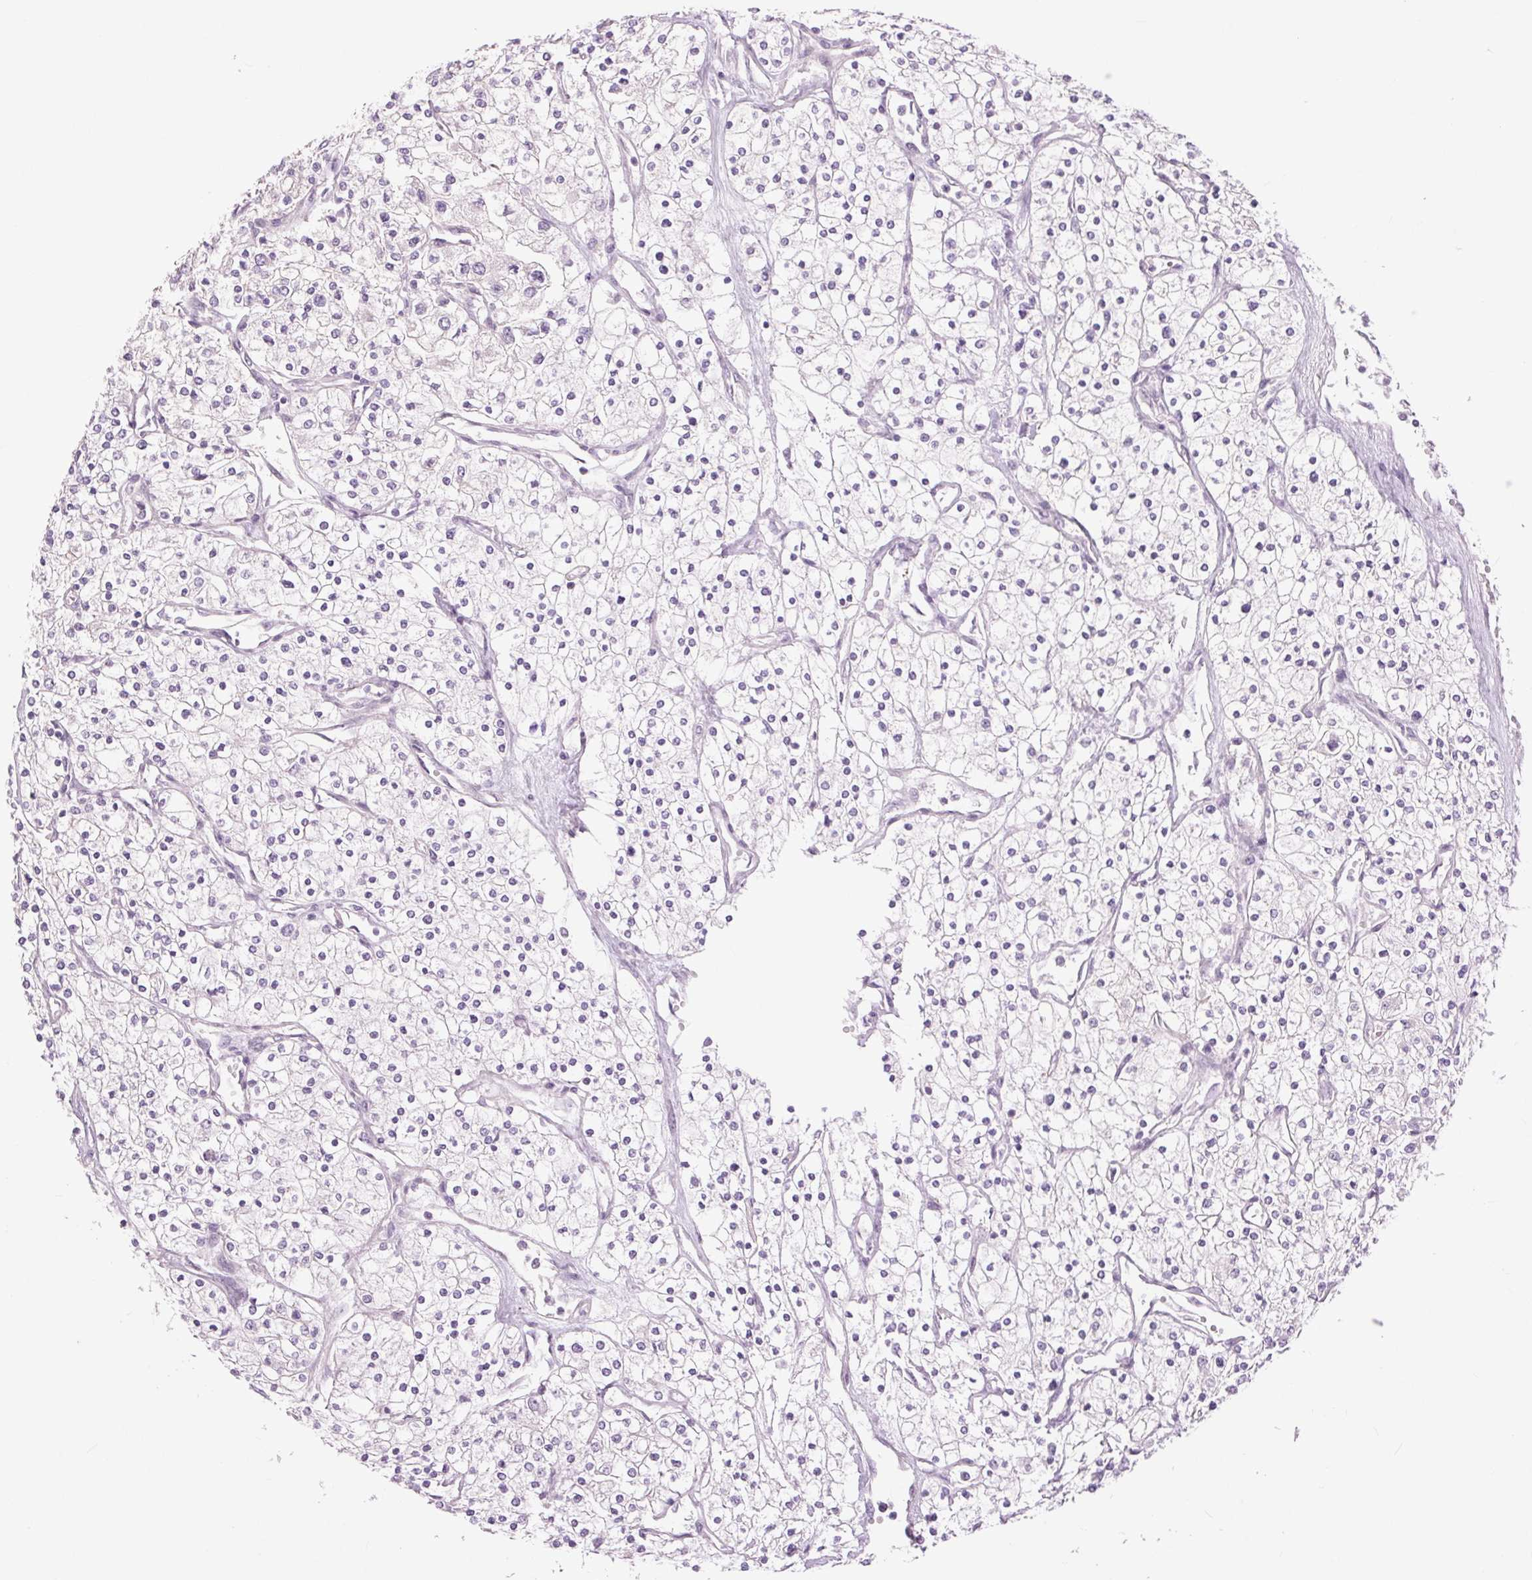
{"staining": {"intensity": "negative", "quantity": "none", "location": "none"}, "tissue": "renal cancer", "cell_type": "Tumor cells", "image_type": "cancer", "snomed": [{"axis": "morphology", "description": "Adenocarcinoma, NOS"}, {"axis": "topography", "description": "Kidney"}], "caption": "The immunohistochemistry image has no significant staining in tumor cells of renal adenocarcinoma tissue. (Brightfield microscopy of DAB (3,3'-diaminobenzidine) immunohistochemistry at high magnification).", "gene": "CTNNA3", "patient": {"sex": "male", "age": 80}}